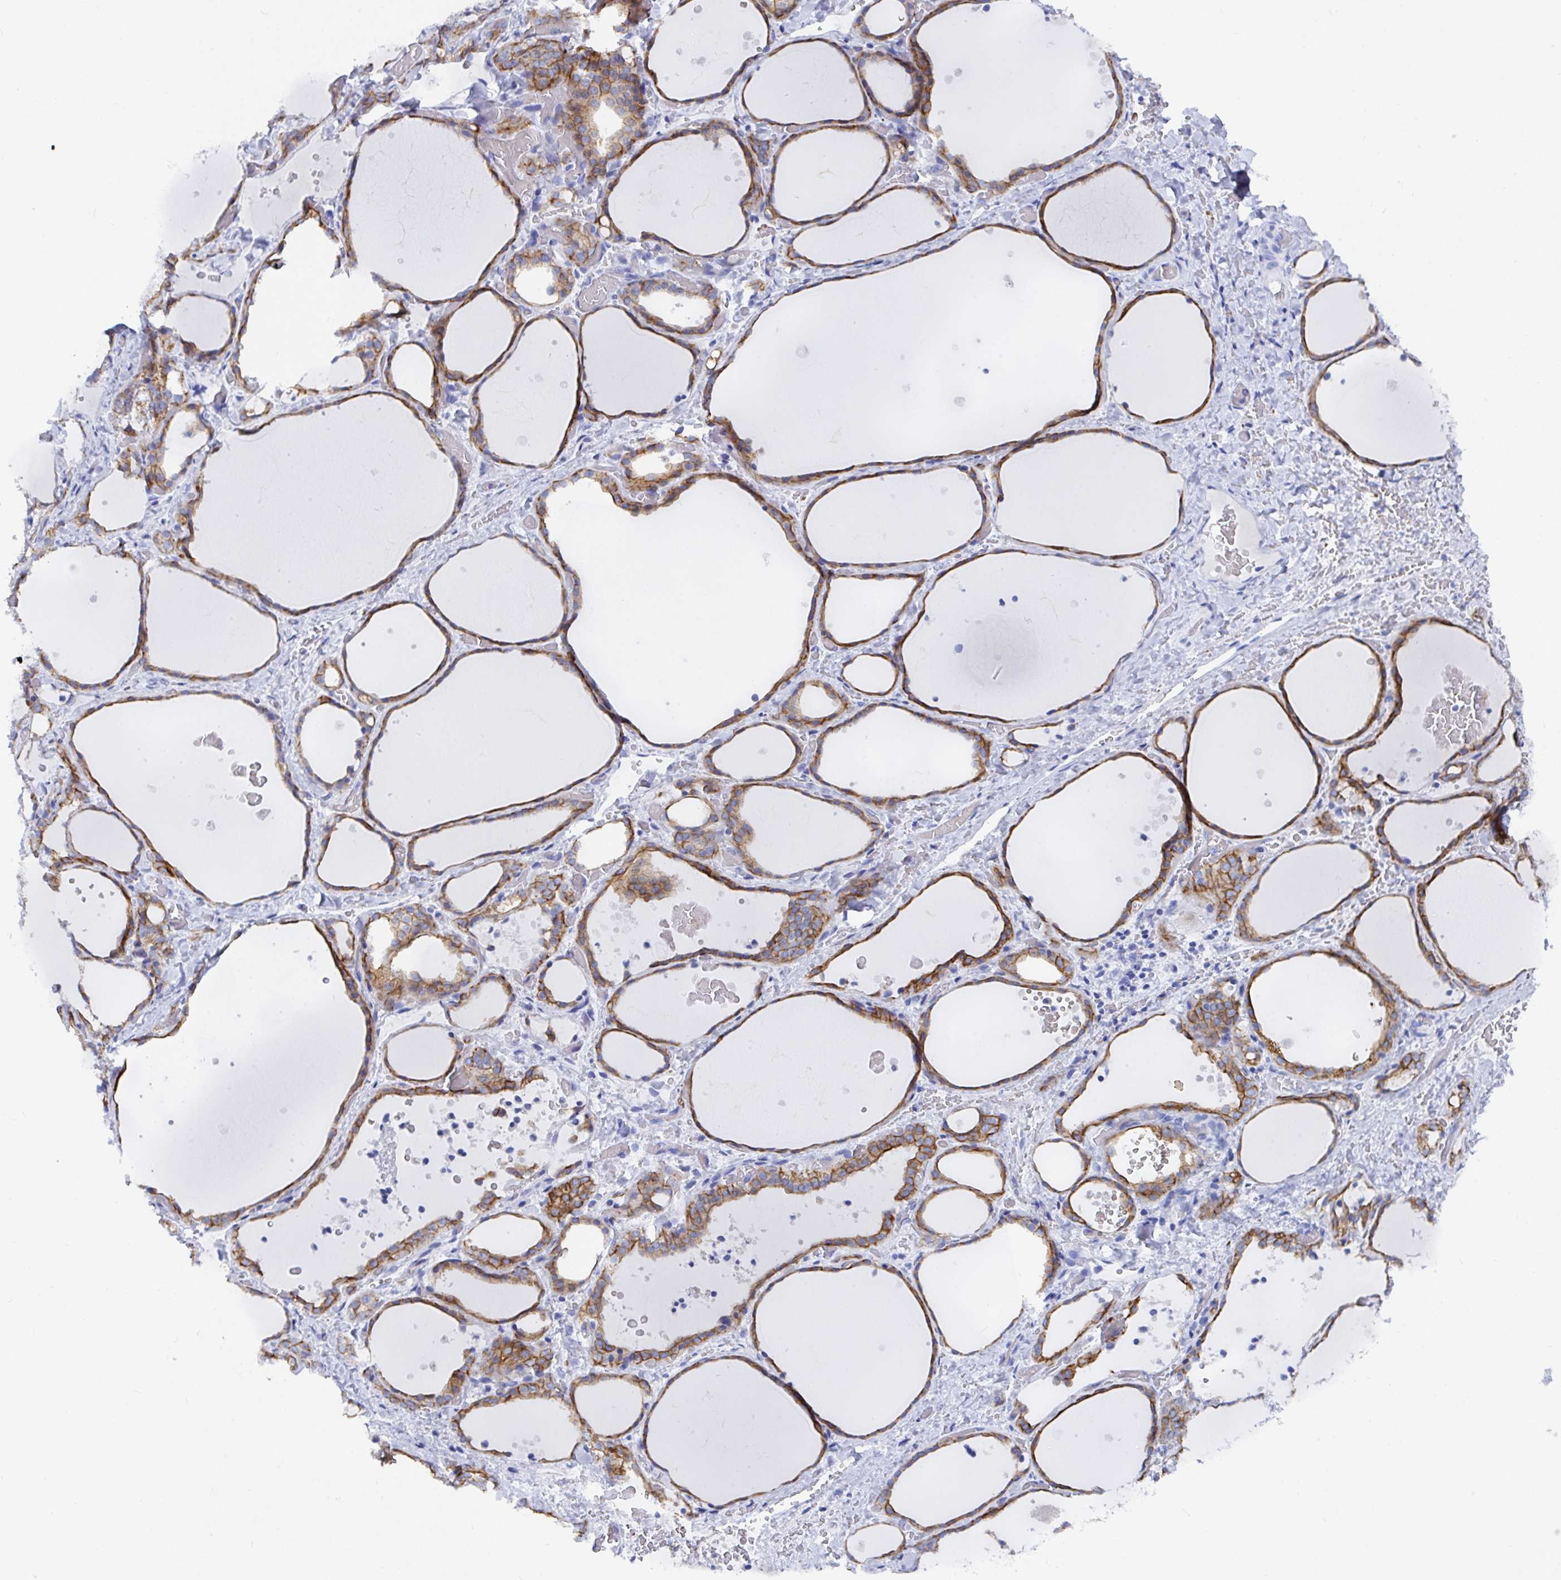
{"staining": {"intensity": "moderate", "quantity": "25%-75%", "location": "cytoplasmic/membranous"}, "tissue": "thyroid gland", "cell_type": "Glandular cells", "image_type": "normal", "snomed": [{"axis": "morphology", "description": "Normal tissue, NOS"}, {"axis": "topography", "description": "Thyroid gland"}], "caption": "Thyroid gland stained for a protein (brown) shows moderate cytoplasmic/membranous positive staining in approximately 25%-75% of glandular cells.", "gene": "CLDN8", "patient": {"sex": "female", "age": 36}}